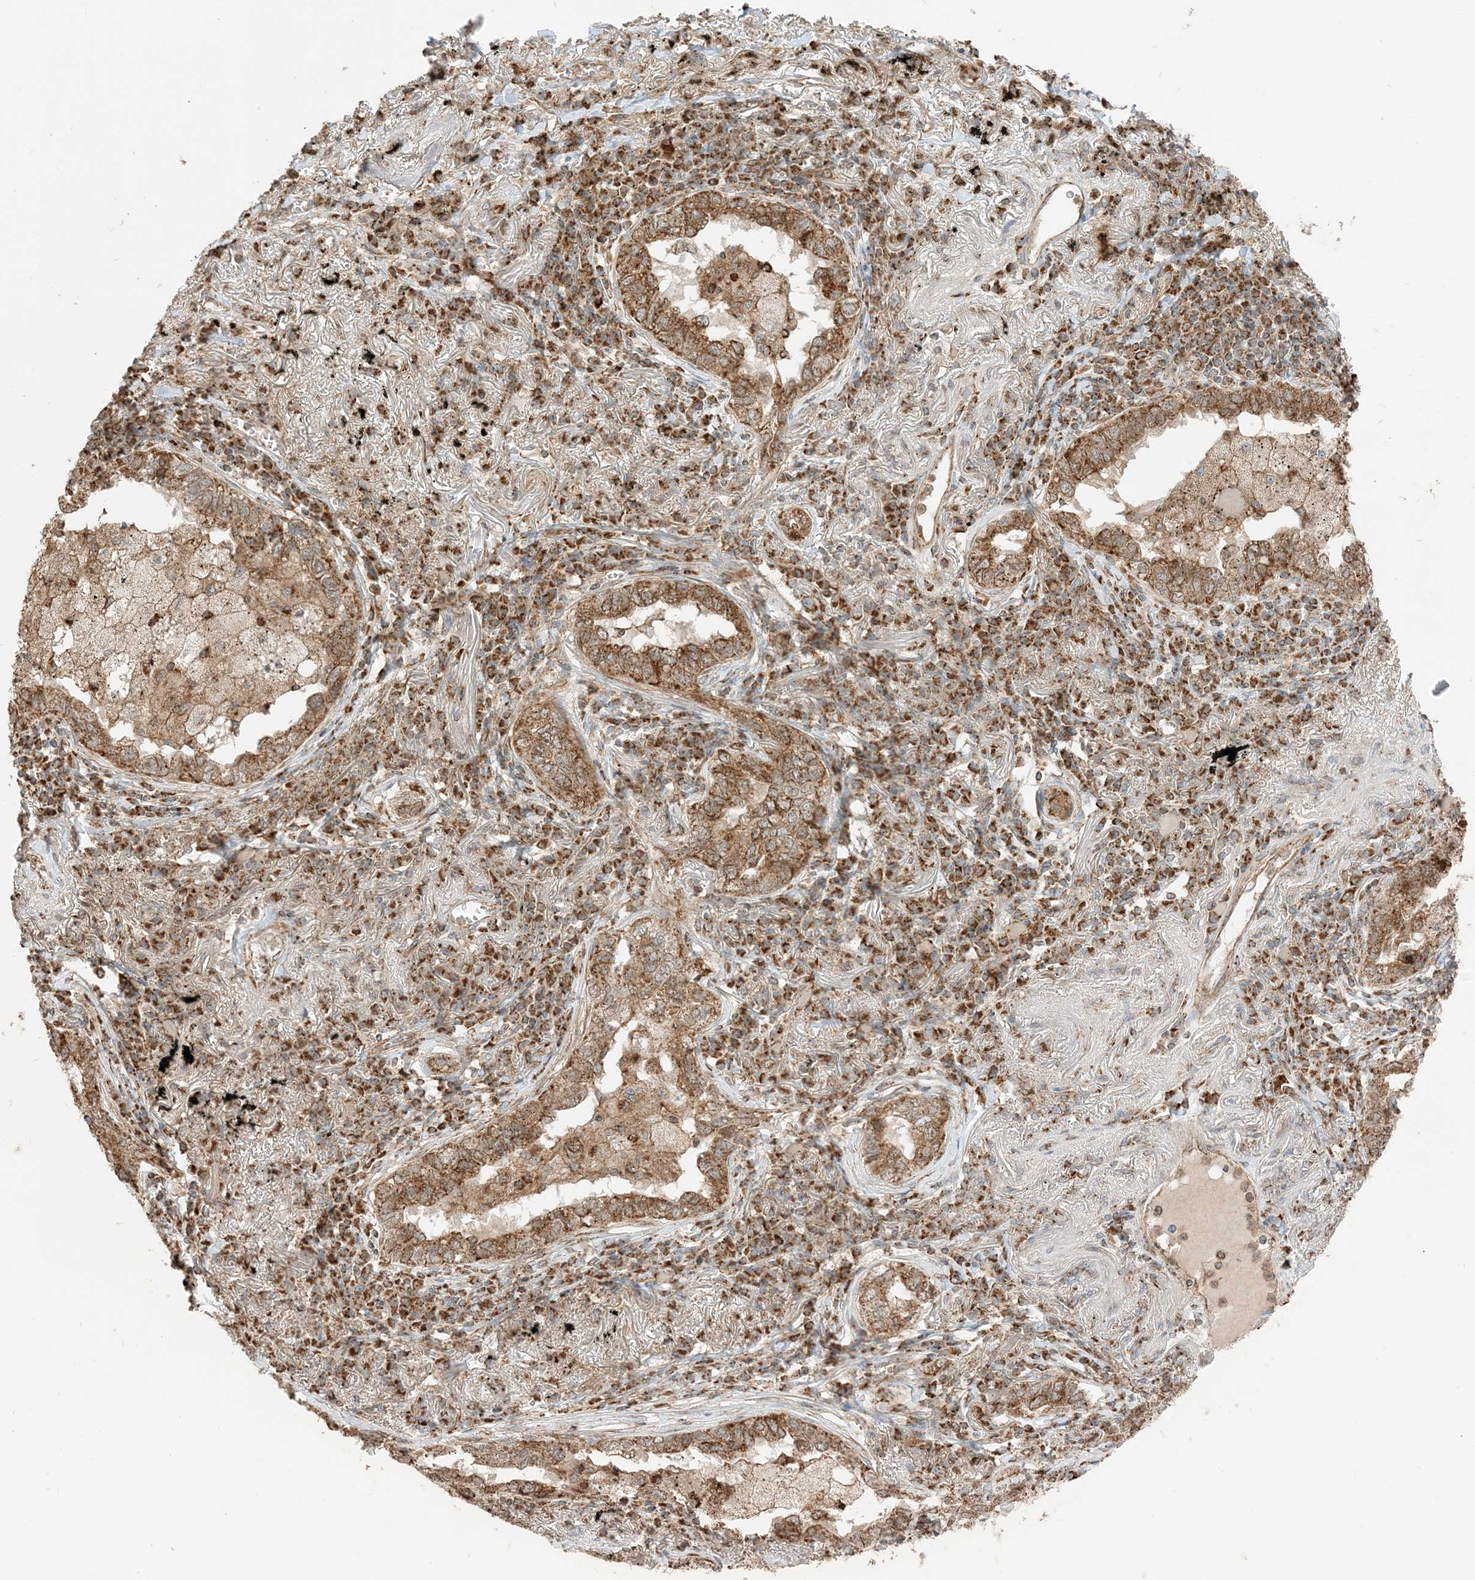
{"staining": {"intensity": "strong", "quantity": ">75%", "location": "cytoplasmic/membranous"}, "tissue": "lung cancer", "cell_type": "Tumor cells", "image_type": "cancer", "snomed": [{"axis": "morphology", "description": "Adenocarcinoma, NOS"}, {"axis": "topography", "description": "Lung"}], "caption": "Adenocarcinoma (lung) stained with immunohistochemistry (IHC) displays strong cytoplasmic/membranous positivity in about >75% of tumor cells. The staining is performed using DAB brown chromogen to label protein expression. The nuclei are counter-stained blue using hematoxylin.", "gene": "N4BP3", "patient": {"sex": "male", "age": 65}}